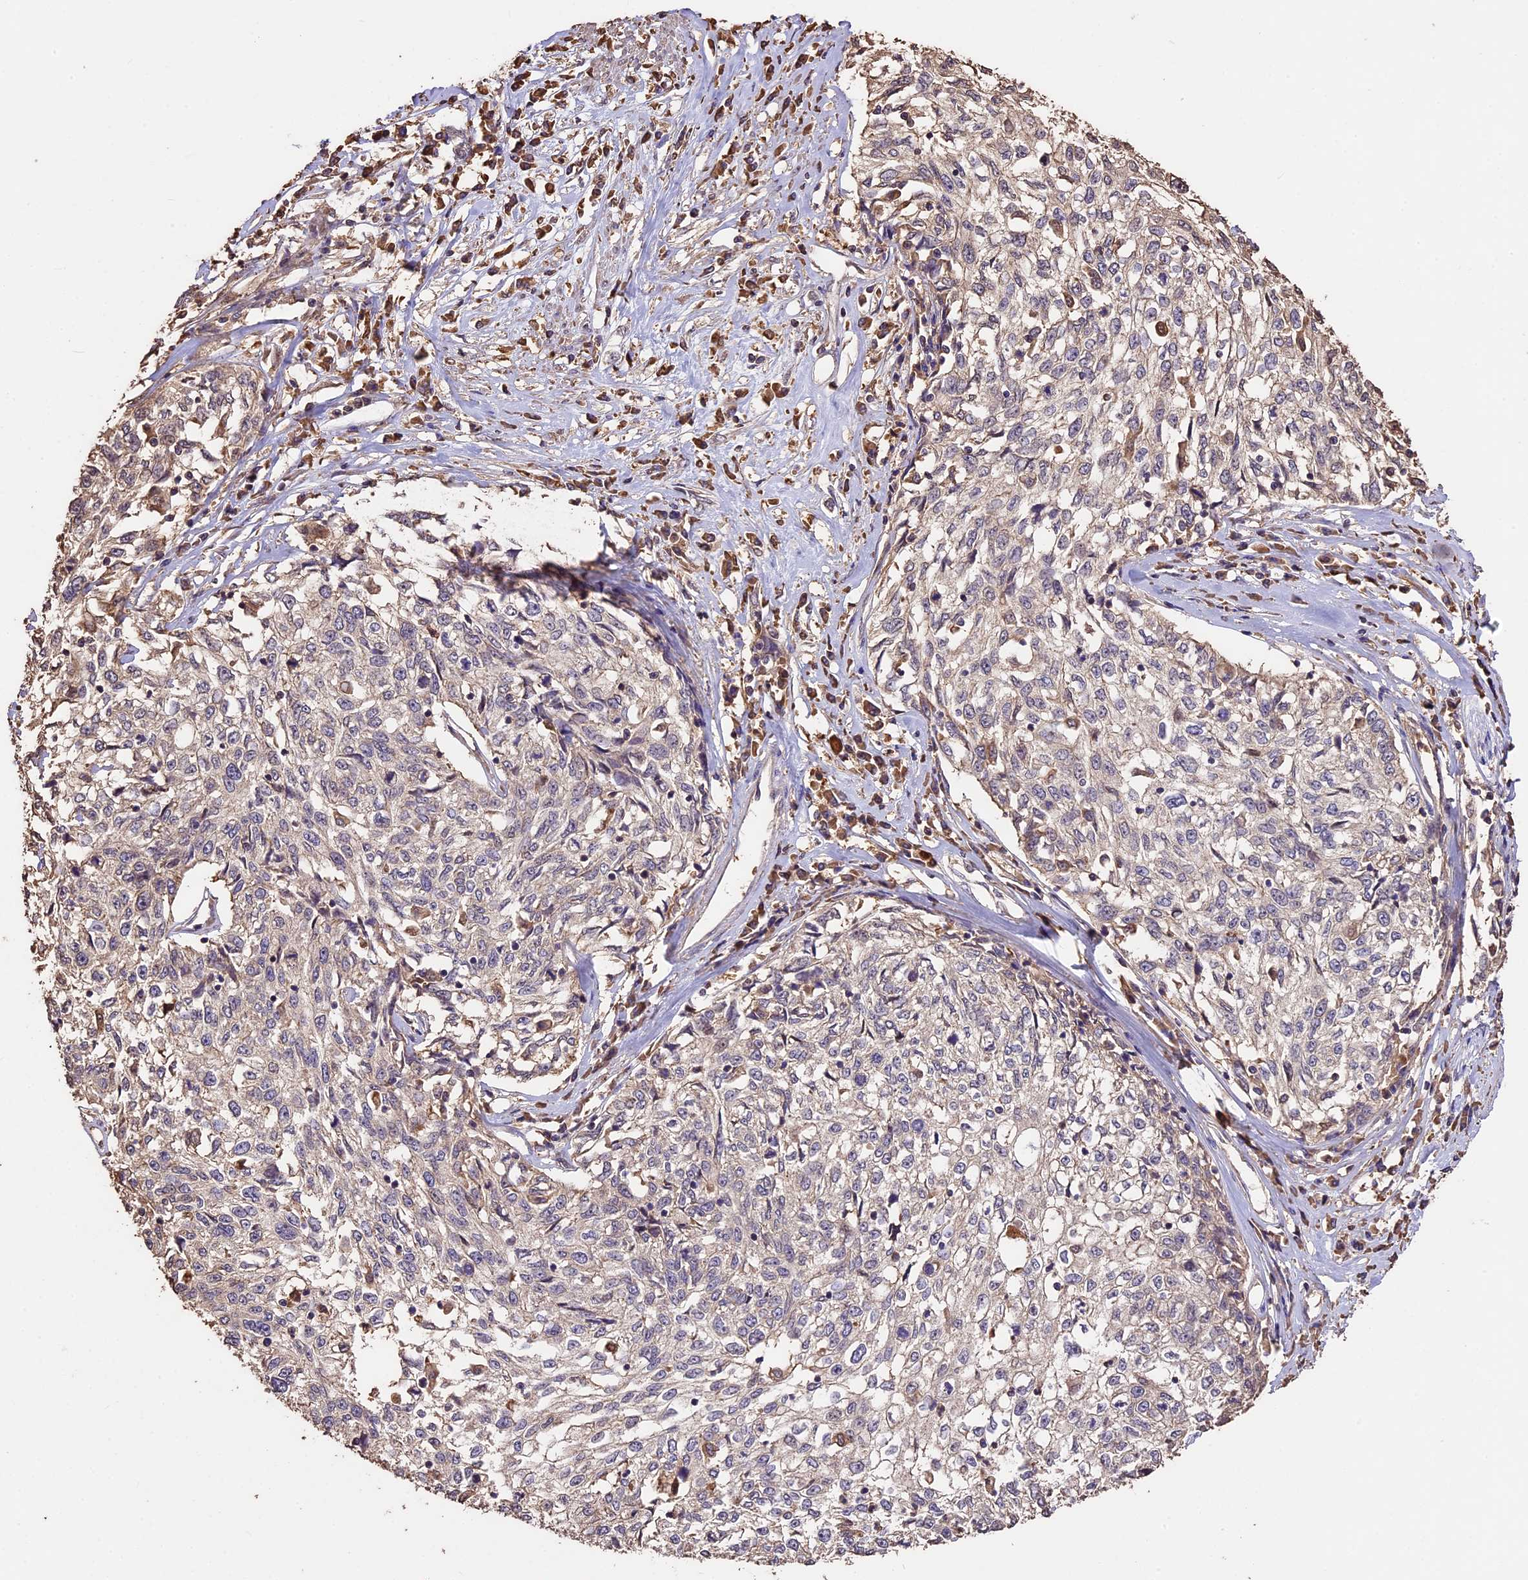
{"staining": {"intensity": "negative", "quantity": "none", "location": "none"}, "tissue": "cervical cancer", "cell_type": "Tumor cells", "image_type": "cancer", "snomed": [{"axis": "morphology", "description": "Squamous cell carcinoma, NOS"}, {"axis": "topography", "description": "Cervix"}], "caption": "Cervical cancer (squamous cell carcinoma) stained for a protein using immunohistochemistry displays no expression tumor cells.", "gene": "CRLF1", "patient": {"sex": "female", "age": 57}}